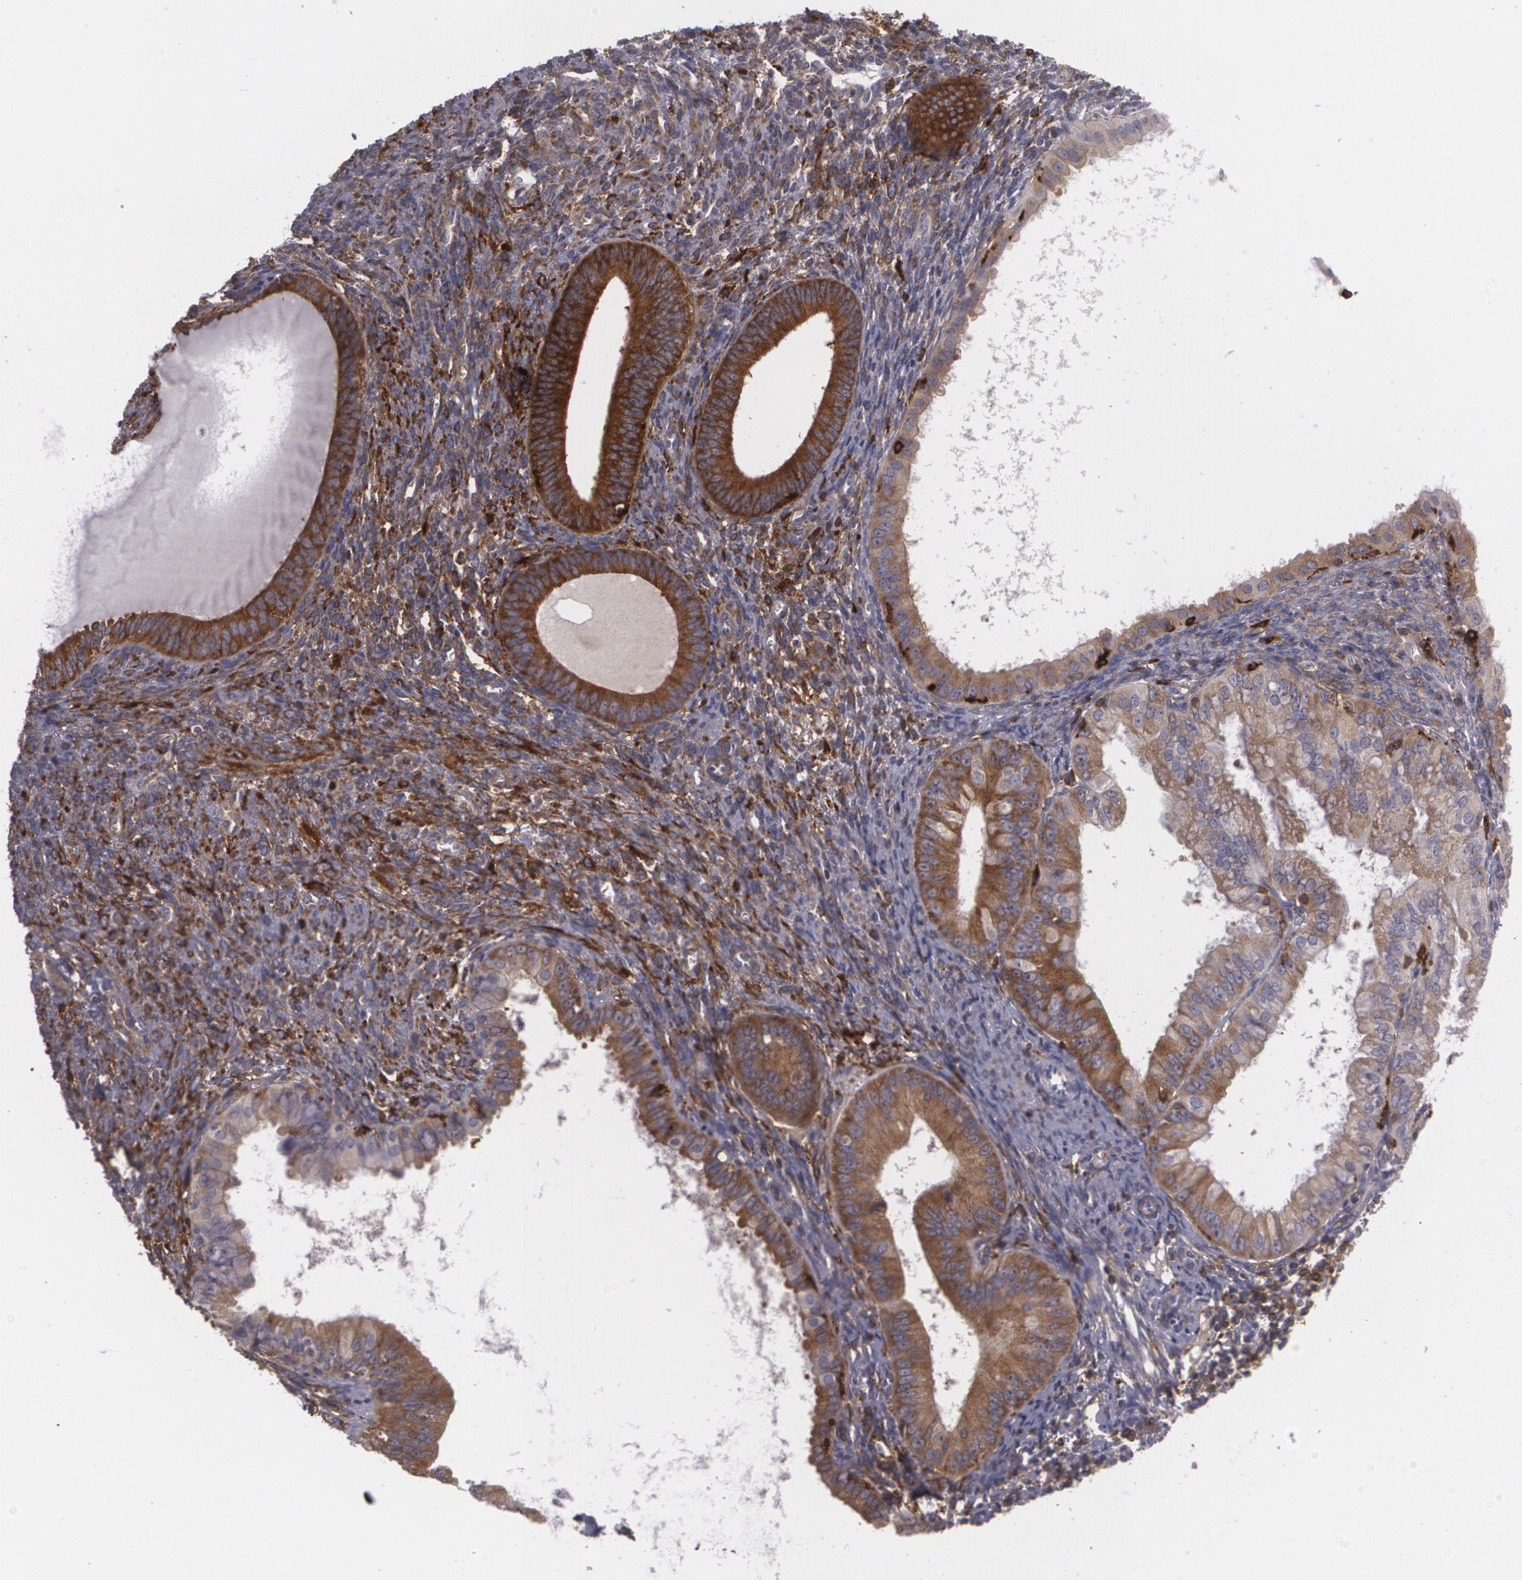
{"staining": {"intensity": "moderate", "quantity": ">75%", "location": "cytoplasmic/membranous"}, "tissue": "endometrial cancer", "cell_type": "Tumor cells", "image_type": "cancer", "snomed": [{"axis": "morphology", "description": "Adenocarcinoma, NOS"}, {"axis": "topography", "description": "Endometrium"}], "caption": "Tumor cells exhibit medium levels of moderate cytoplasmic/membranous staining in about >75% of cells in human endometrial adenocarcinoma.", "gene": "BIN1", "patient": {"sex": "female", "age": 76}}